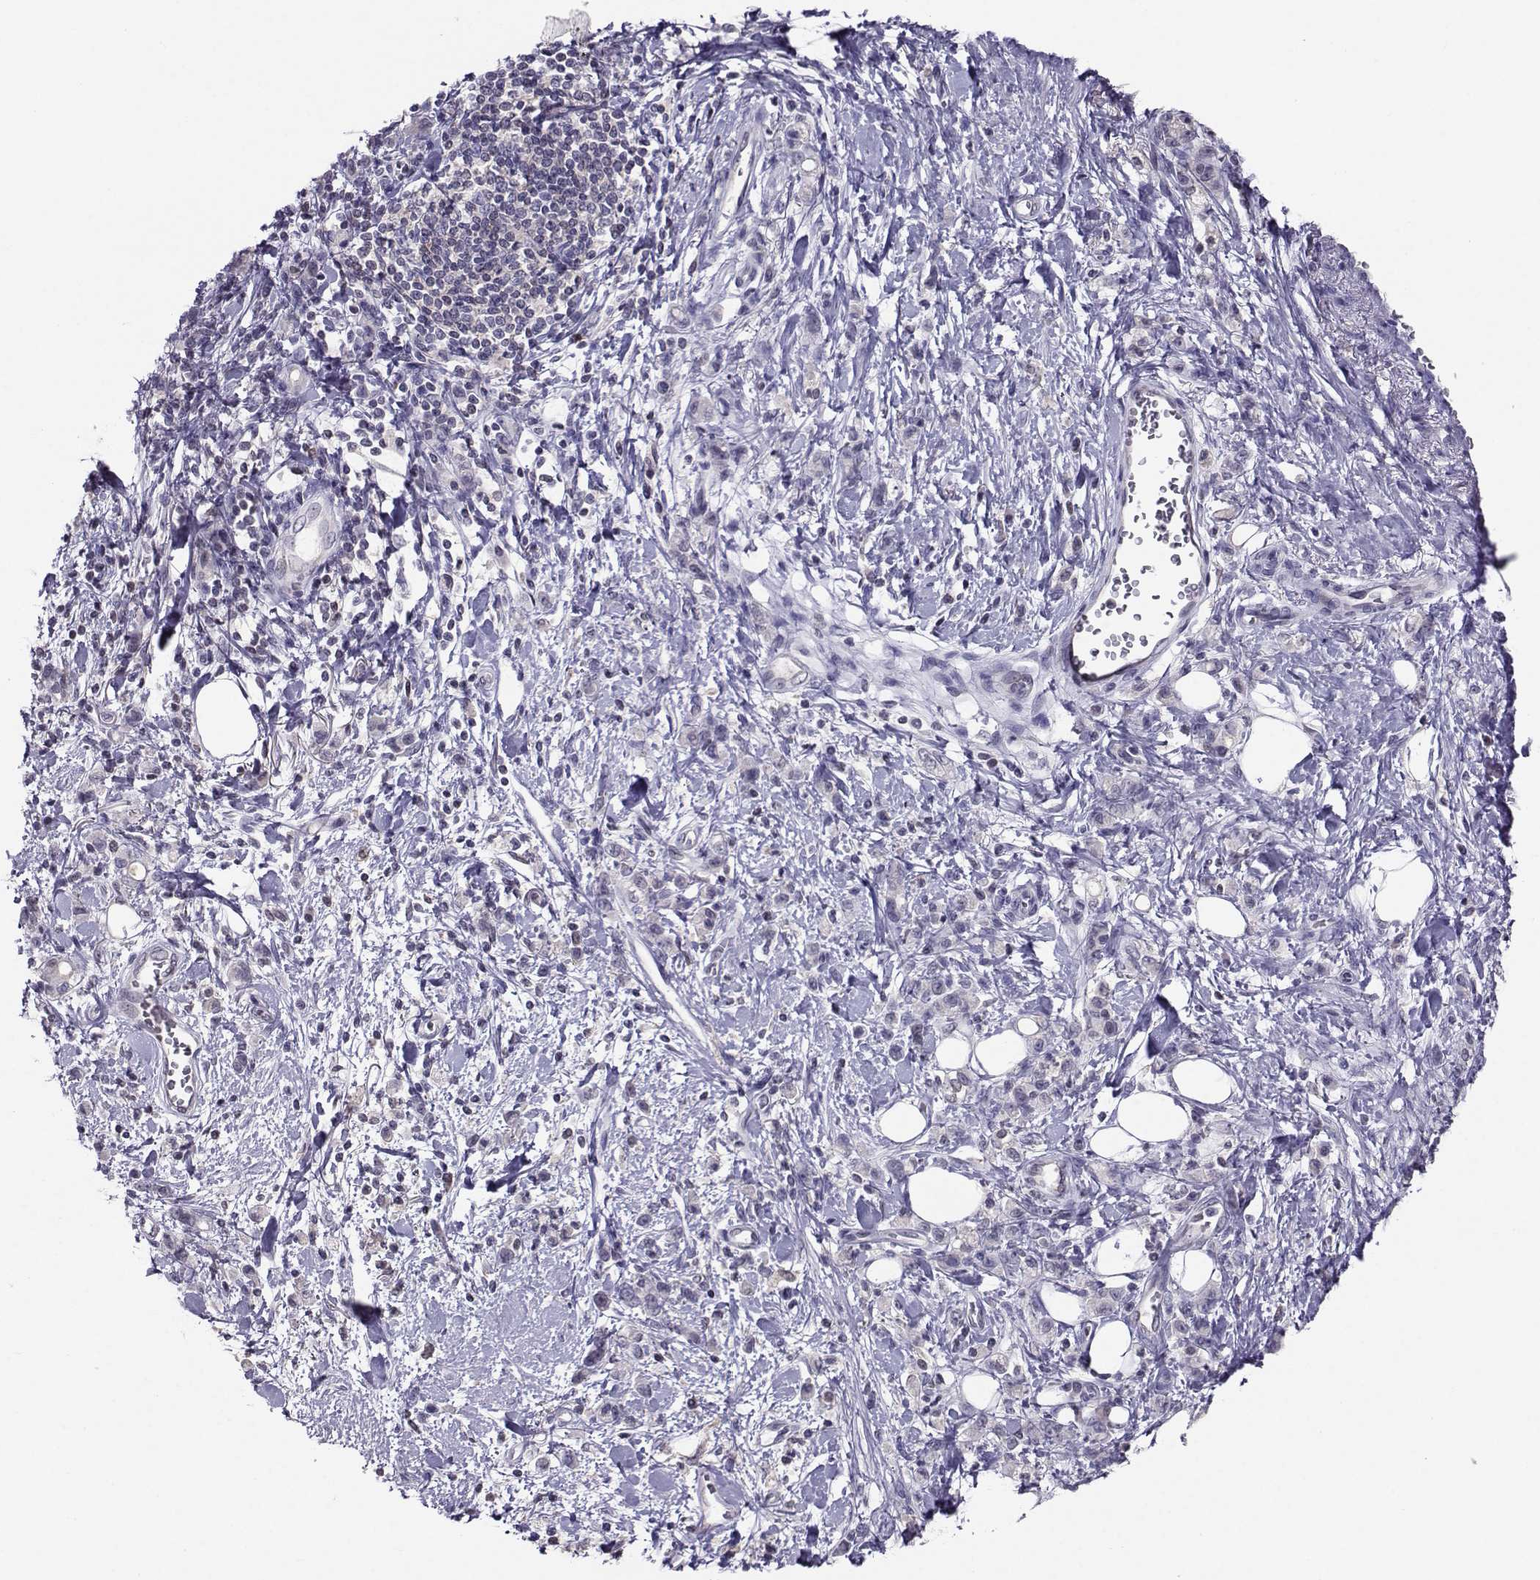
{"staining": {"intensity": "negative", "quantity": "none", "location": "none"}, "tissue": "stomach cancer", "cell_type": "Tumor cells", "image_type": "cancer", "snomed": [{"axis": "morphology", "description": "Adenocarcinoma, NOS"}, {"axis": "topography", "description": "Stomach"}], "caption": "IHC histopathology image of neoplastic tissue: stomach adenocarcinoma stained with DAB demonstrates no significant protein positivity in tumor cells.", "gene": "PGK1", "patient": {"sex": "male", "age": 77}}